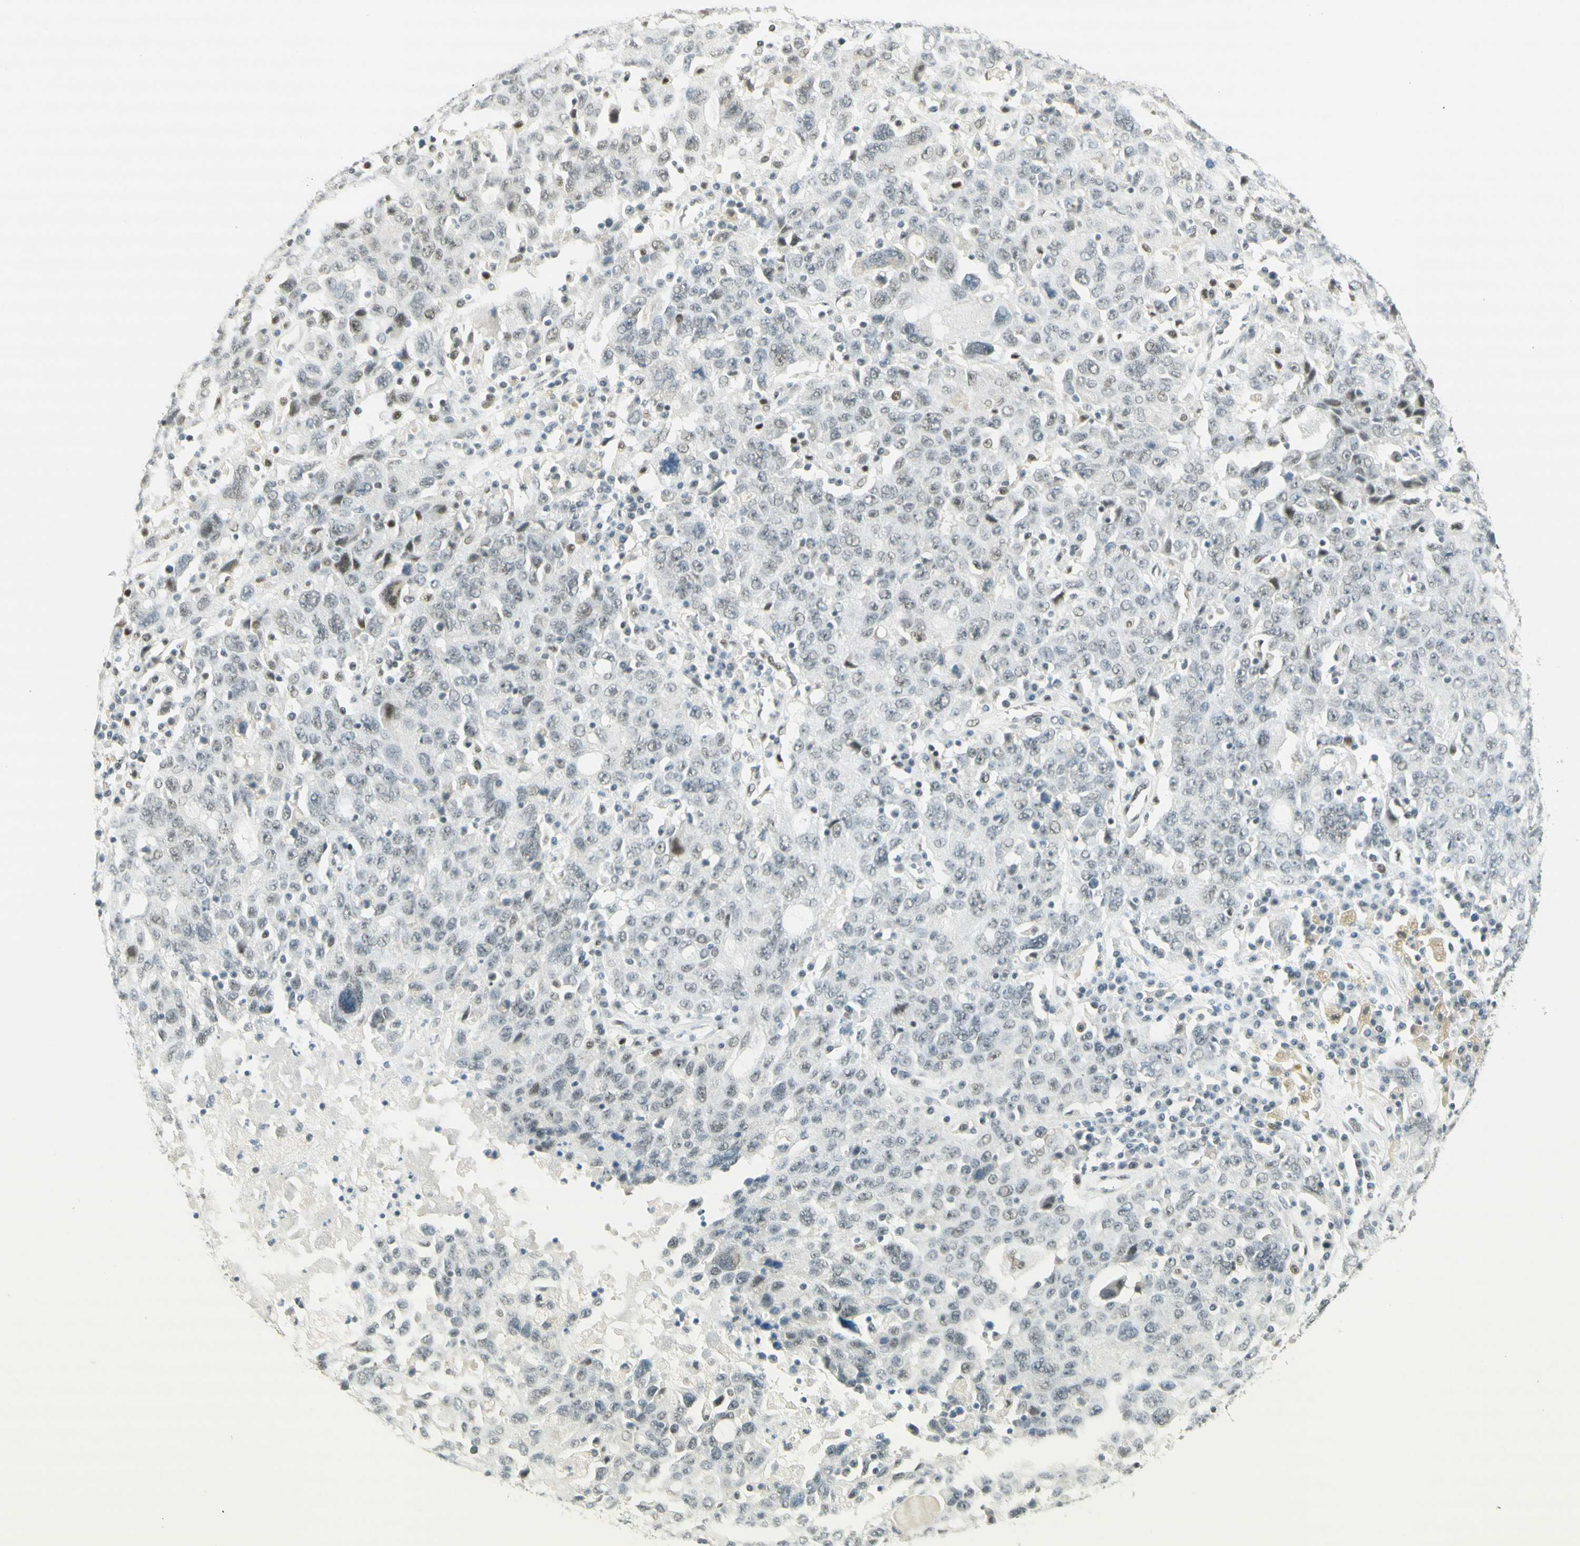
{"staining": {"intensity": "weak", "quantity": "25%-75%", "location": "nuclear"}, "tissue": "ovarian cancer", "cell_type": "Tumor cells", "image_type": "cancer", "snomed": [{"axis": "morphology", "description": "Carcinoma, endometroid"}, {"axis": "topography", "description": "Ovary"}], "caption": "Immunohistochemical staining of human endometroid carcinoma (ovarian) shows weak nuclear protein positivity in about 25%-75% of tumor cells.", "gene": "PMS2", "patient": {"sex": "female", "age": 62}}